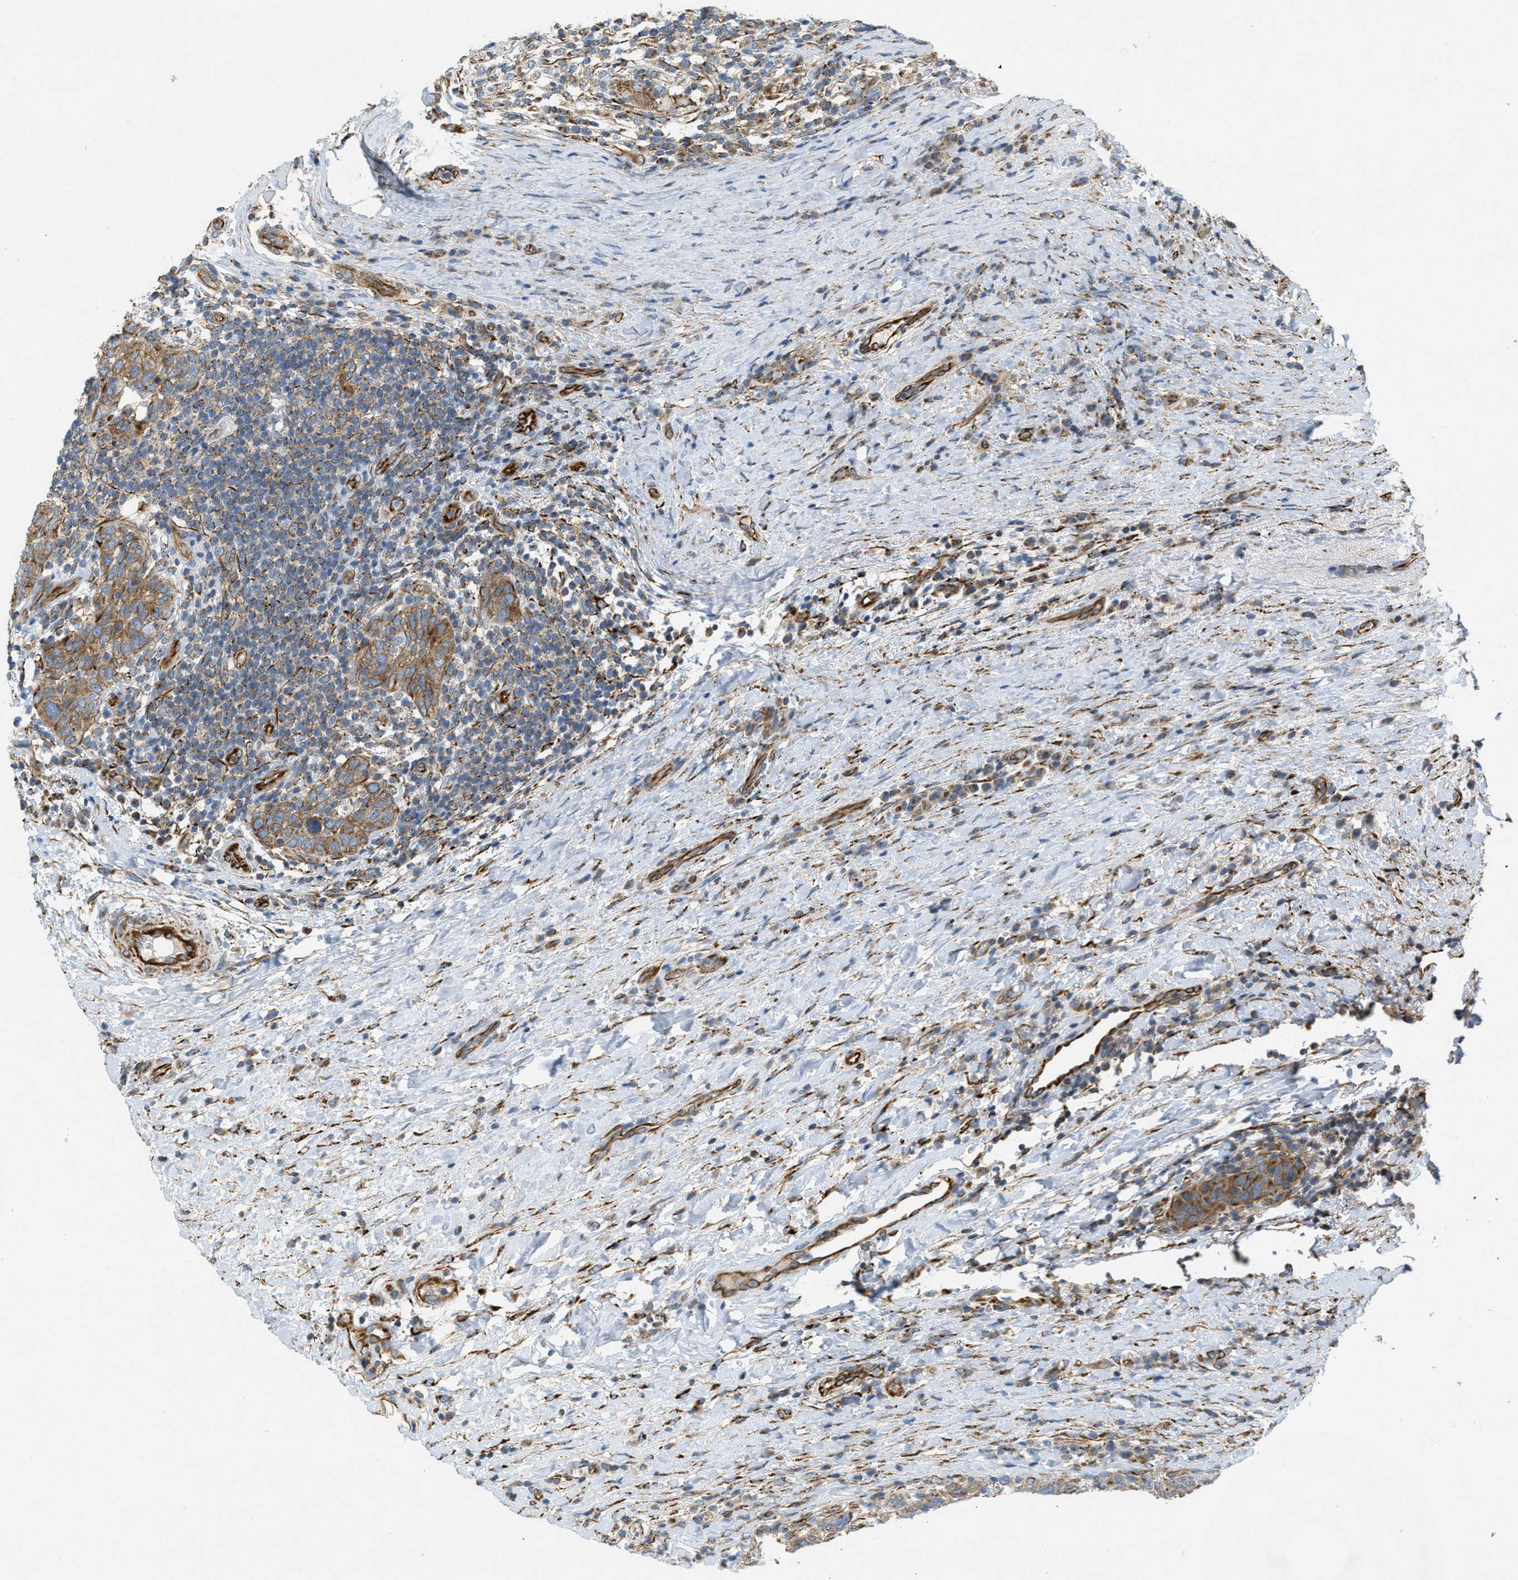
{"staining": {"intensity": "moderate", "quantity": ">75%", "location": "cytoplasmic/membranous"}, "tissue": "breast cancer", "cell_type": "Tumor cells", "image_type": "cancer", "snomed": [{"axis": "morphology", "description": "Duct carcinoma"}, {"axis": "topography", "description": "Breast"}], "caption": "Breast intraductal carcinoma stained with a brown dye exhibits moderate cytoplasmic/membranous positive expression in approximately >75% of tumor cells.", "gene": "BTN3A1", "patient": {"sex": "female", "age": 37}}